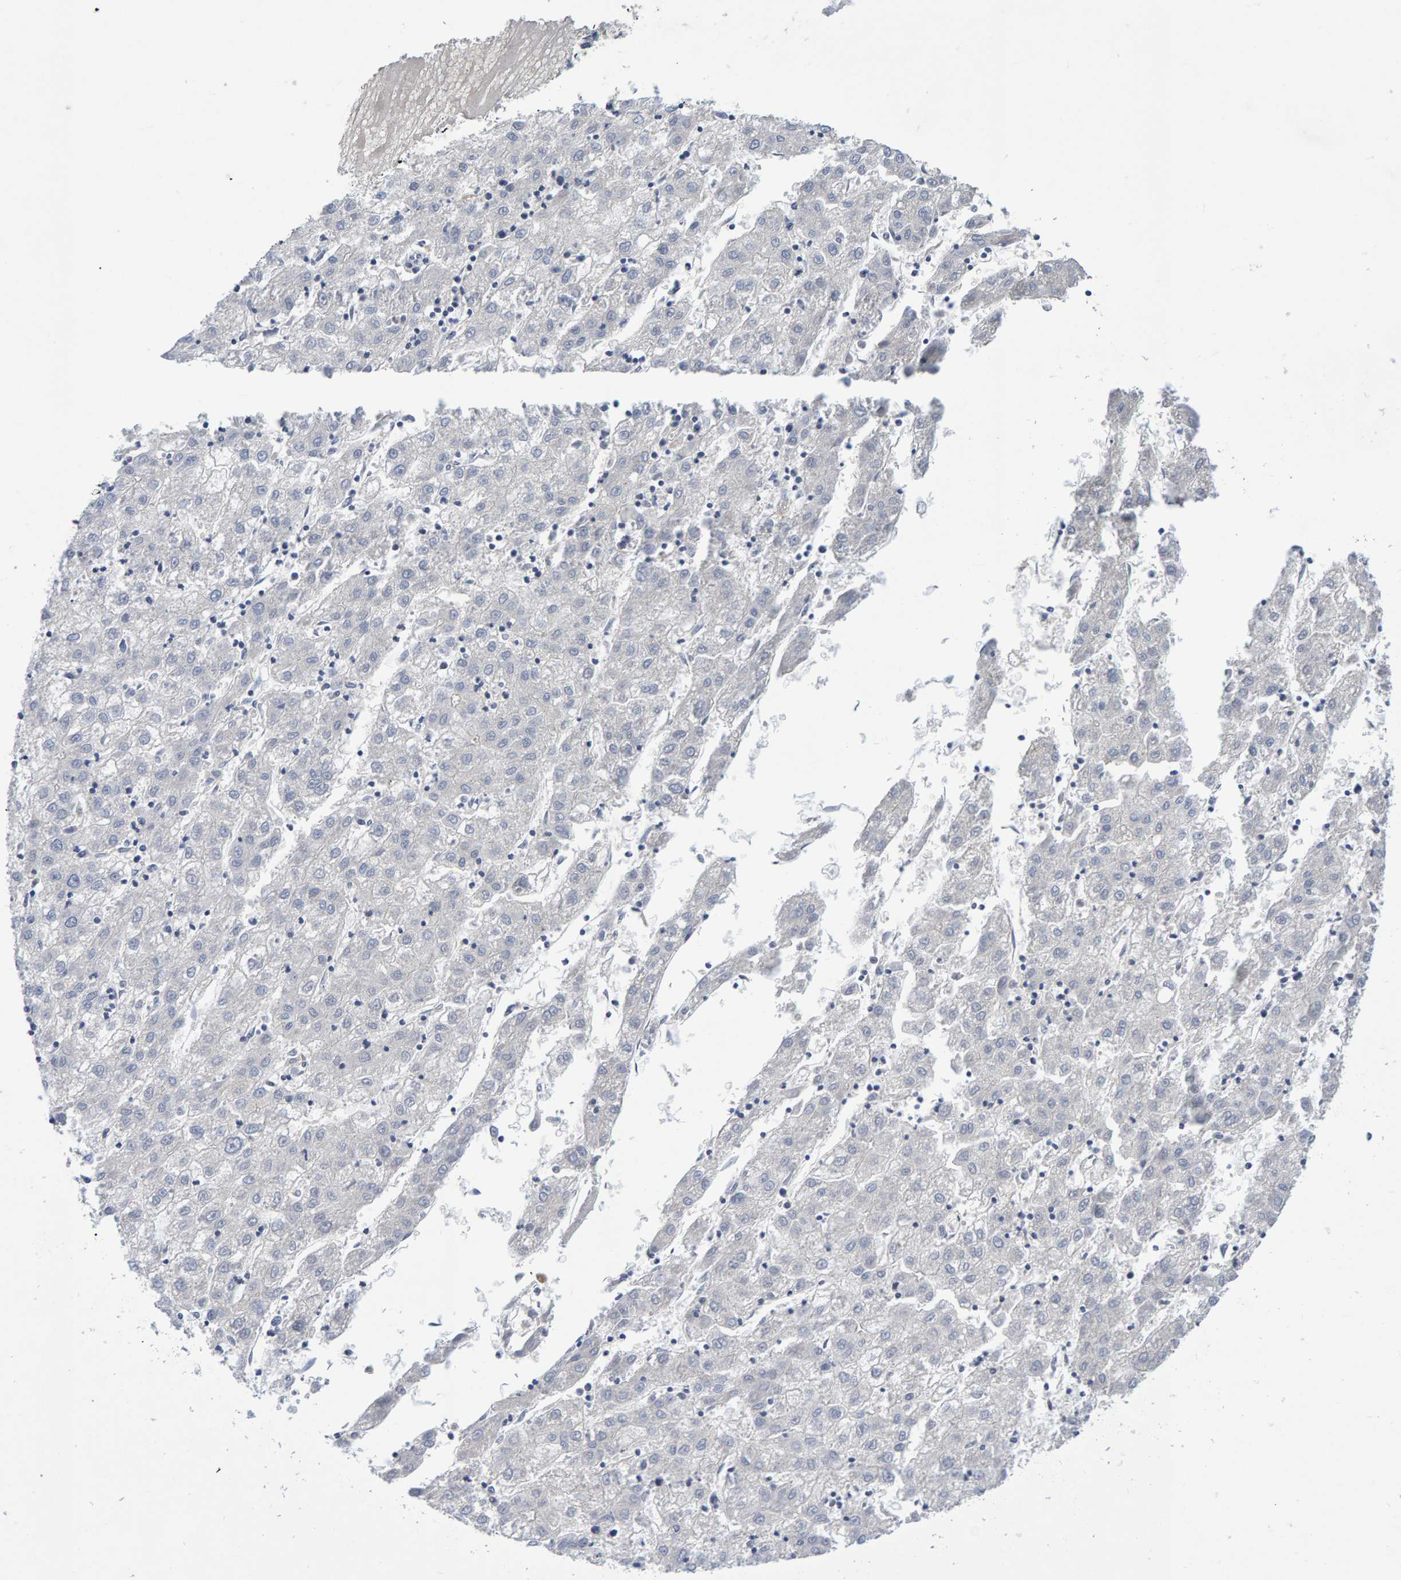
{"staining": {"intensity": "negative", "quantity": "none", "location": "none"}, "tissue": "liver cancer", "cell_type": "Tumor cells", "image_type": "cancer", "snomed": [{"axis": "morphology", "description": "Carcinoma, Hepatocellular, NOS"}, {"axis": "topography", "description": "Liver"}], "caption": "Human hepatocellular carcinoma (liver) stained for a protein using immunohistochemistry (IHC) shows no staining in tumor cells.", "gene": "EFR3A", "patient": {"sex": "male", "age": 72}}